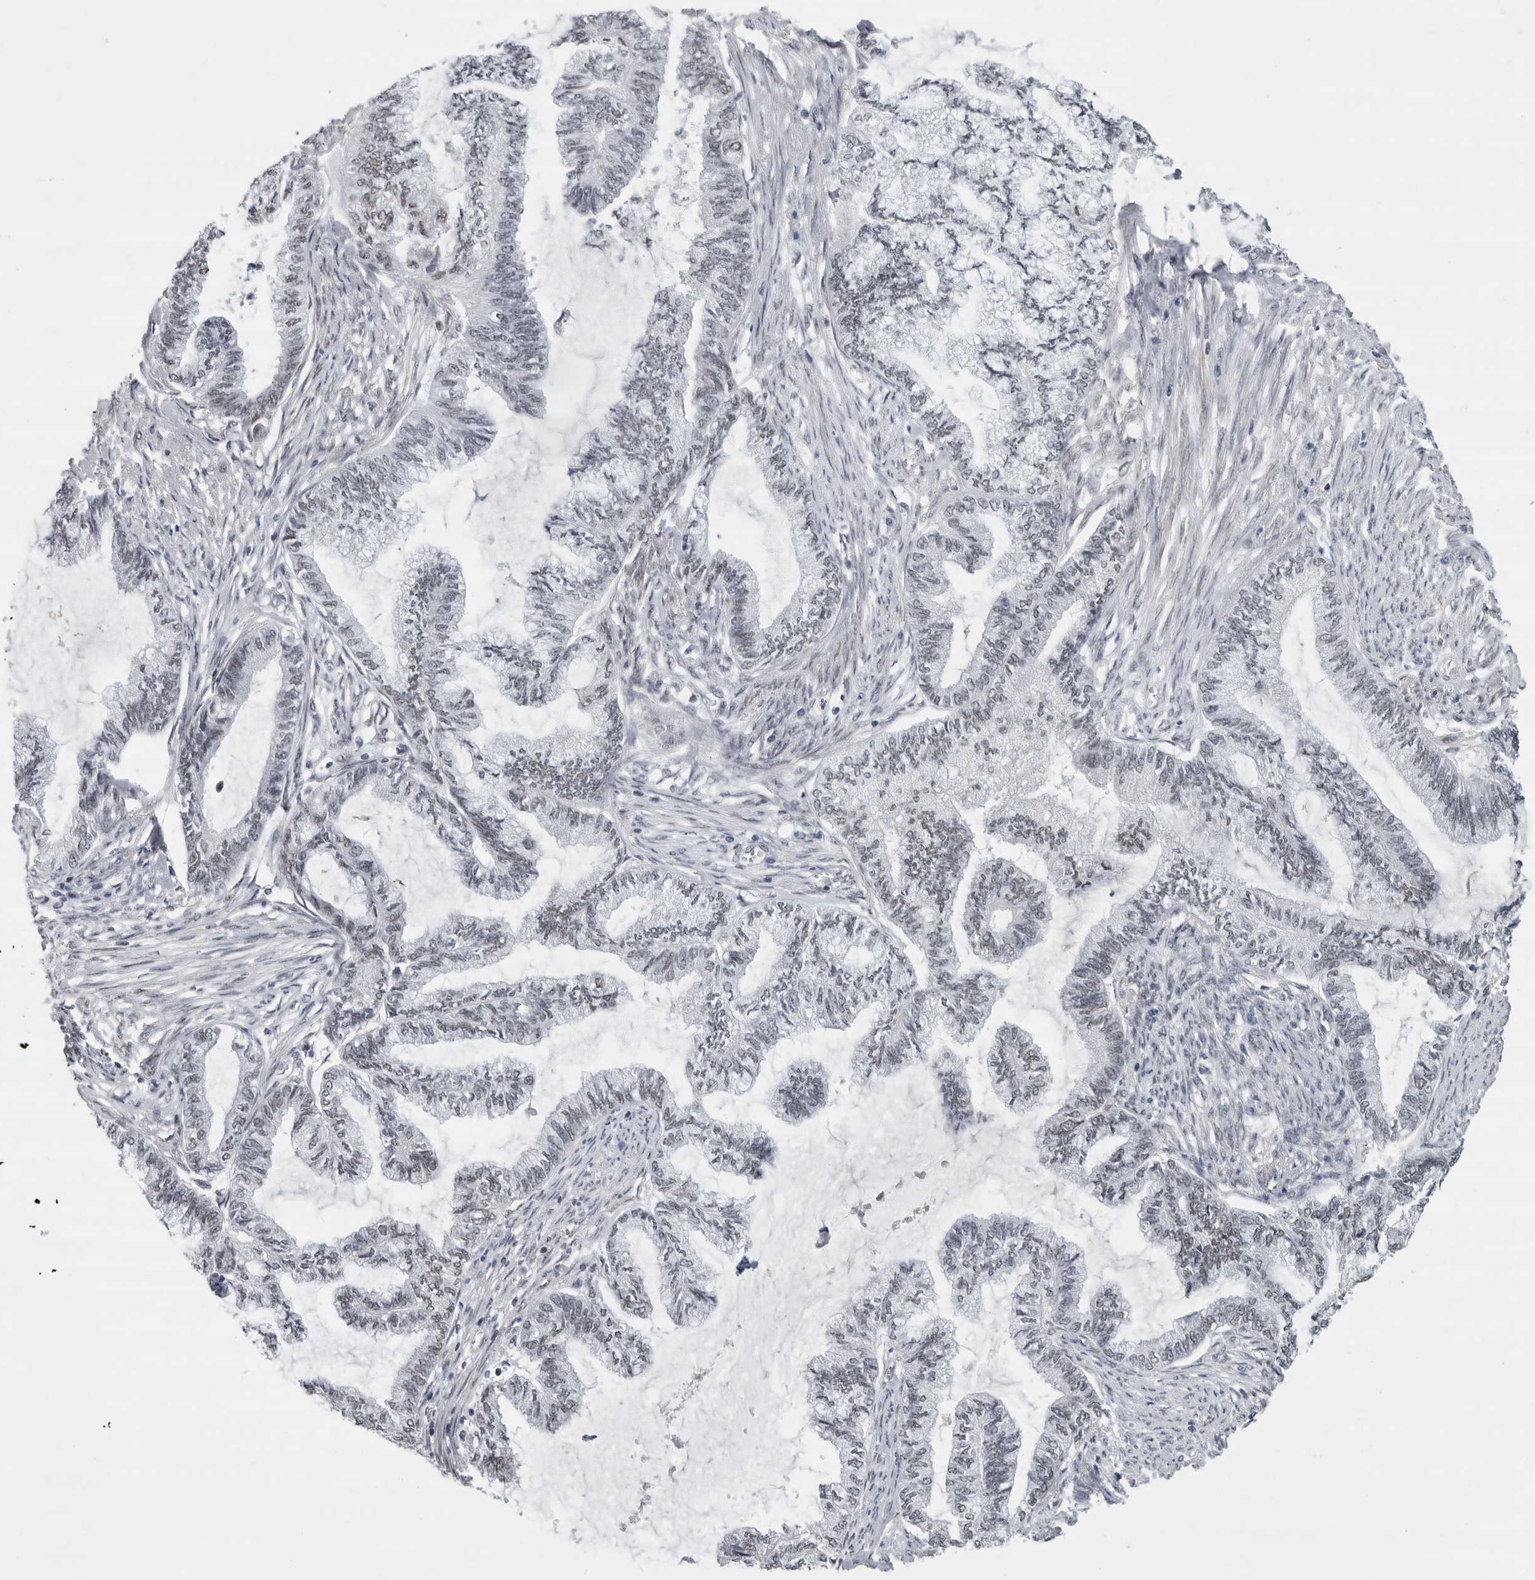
{"staining": {"intensity": "weak", "quantity": "<25%", "location": "nuclear"}, "tissue": "endometrial cancer", "cell_type": "Tumor cells", "image_type": "cancer", "snomed": [{"axis": "morphology", "description": "Adenocarcinoma, NOS"}, {"axis": "topography", "description": "Endometrium"}], "caption": "Immunohistochemical staining of endometrial cancer (adenocarcinoma) reveals no significant positivity in tumor cells. (Brightfield microscopy of DAB immunohistochemistry at high magnification).", "gene": "ARID4B", "patient": {"sex": "female", "age": 86}}